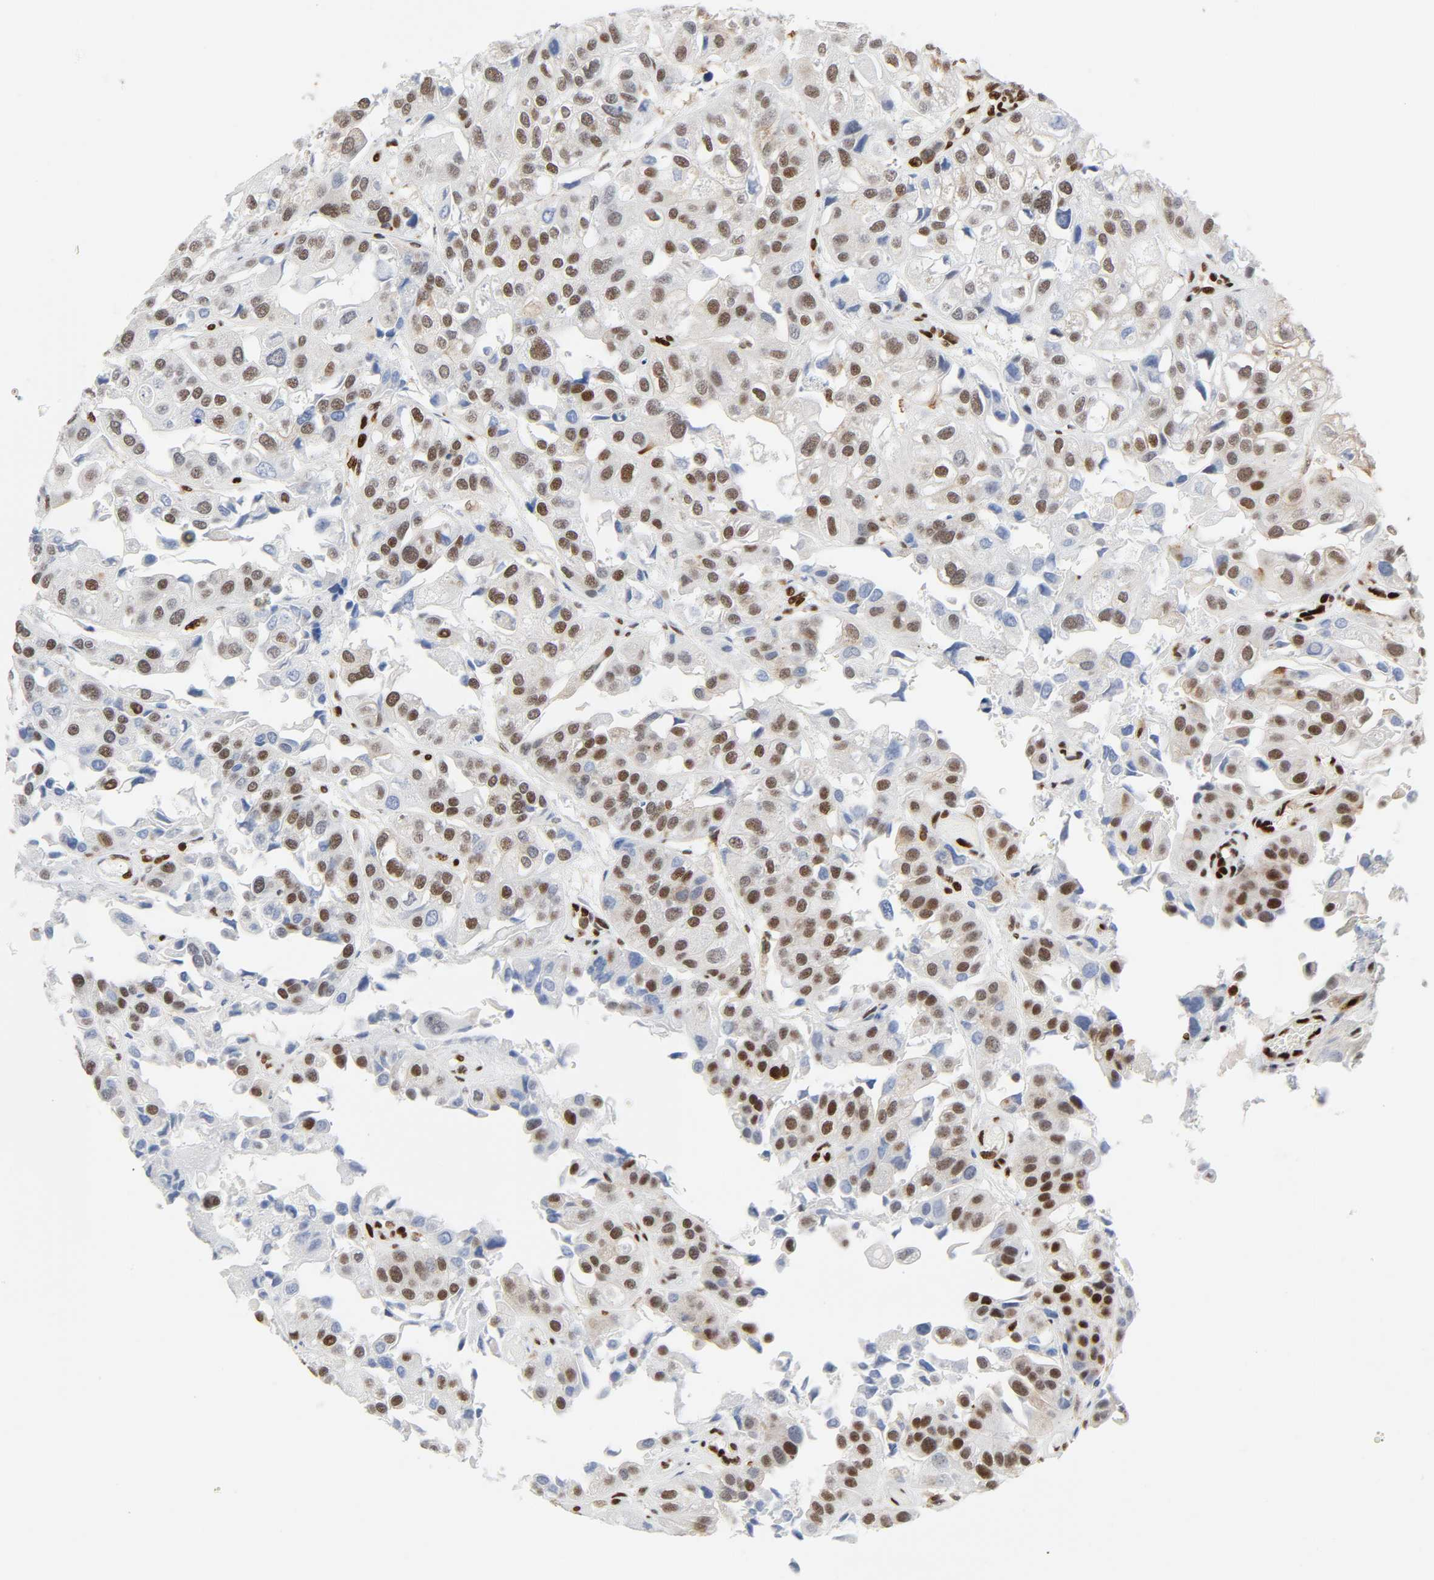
{"staining": {"intensity": "moderate", "quantity": ">75%", "location": "cytoplasmic/membranous,nuclear"}, "tissue": "urothelial cancer", "cell_type": "Tumor cells", "image_type": "cancer", "snomed": [{"axis": "morphology", "description": "Urothelial carcinoma, High grade"}, {"axis": "topography", "description": "Urinary bladder"}], "caption": "High-grade urothelial carcinoma was stained to show a protein in brown. There is medium levels of moderate cytoplasmic/membranous and nuclear positivity in about >75% of tumor cells.", "gene": "WAS", "patient": {"sex": "female", "age": 64}}